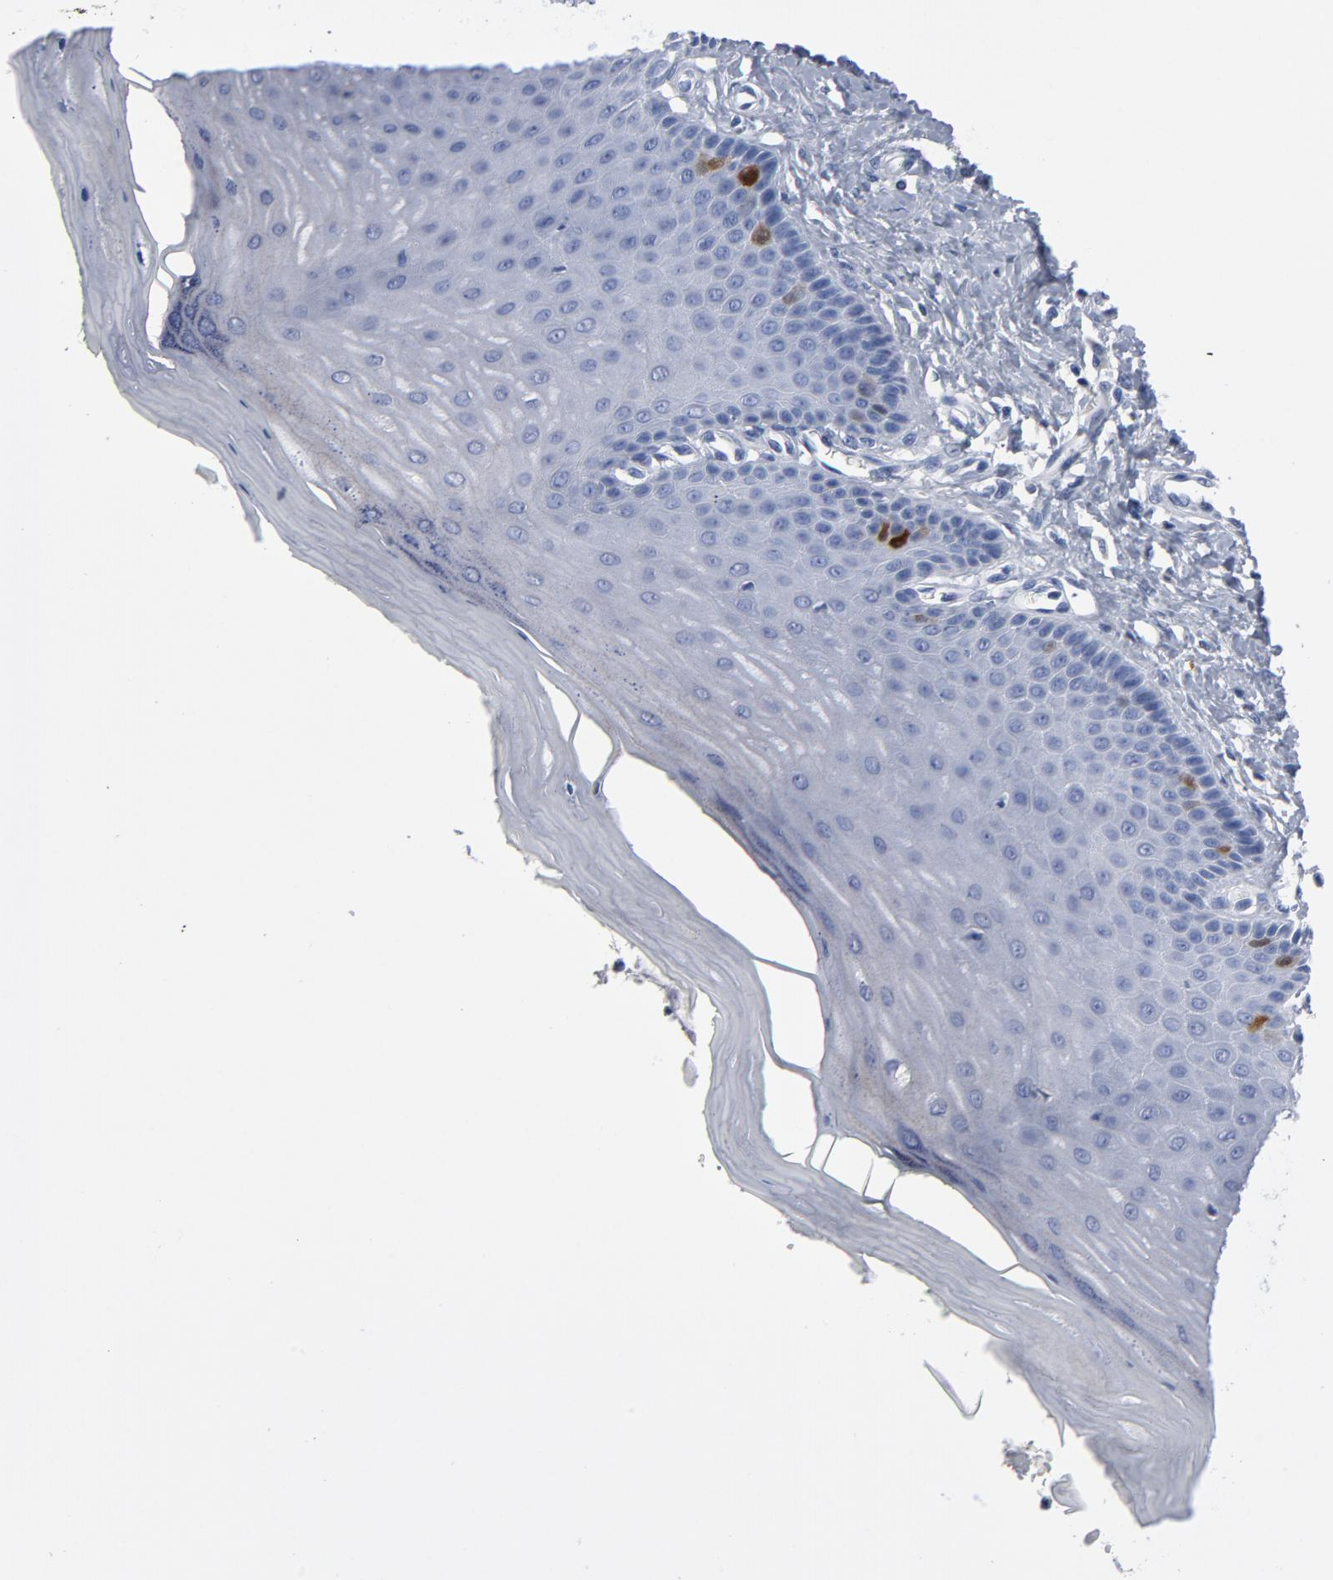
{"staining": {"intensity": "negative", "quantity": "none", "location": "none"}, "tissue": "cervix", "cell_type": "Glandular cells", "image_type": "normal", "snomed": [{"axis": "morphology", "description": "Normal tissue, NOS"}, {"axis": "topography", "description": "Cervix"}], "caption": "This is a histopathology image of IHC staining of benign cervix, which shows no staining in glandular cells.", "gene": "CDC20", "patient": {"sex": "female", "age": 55}}